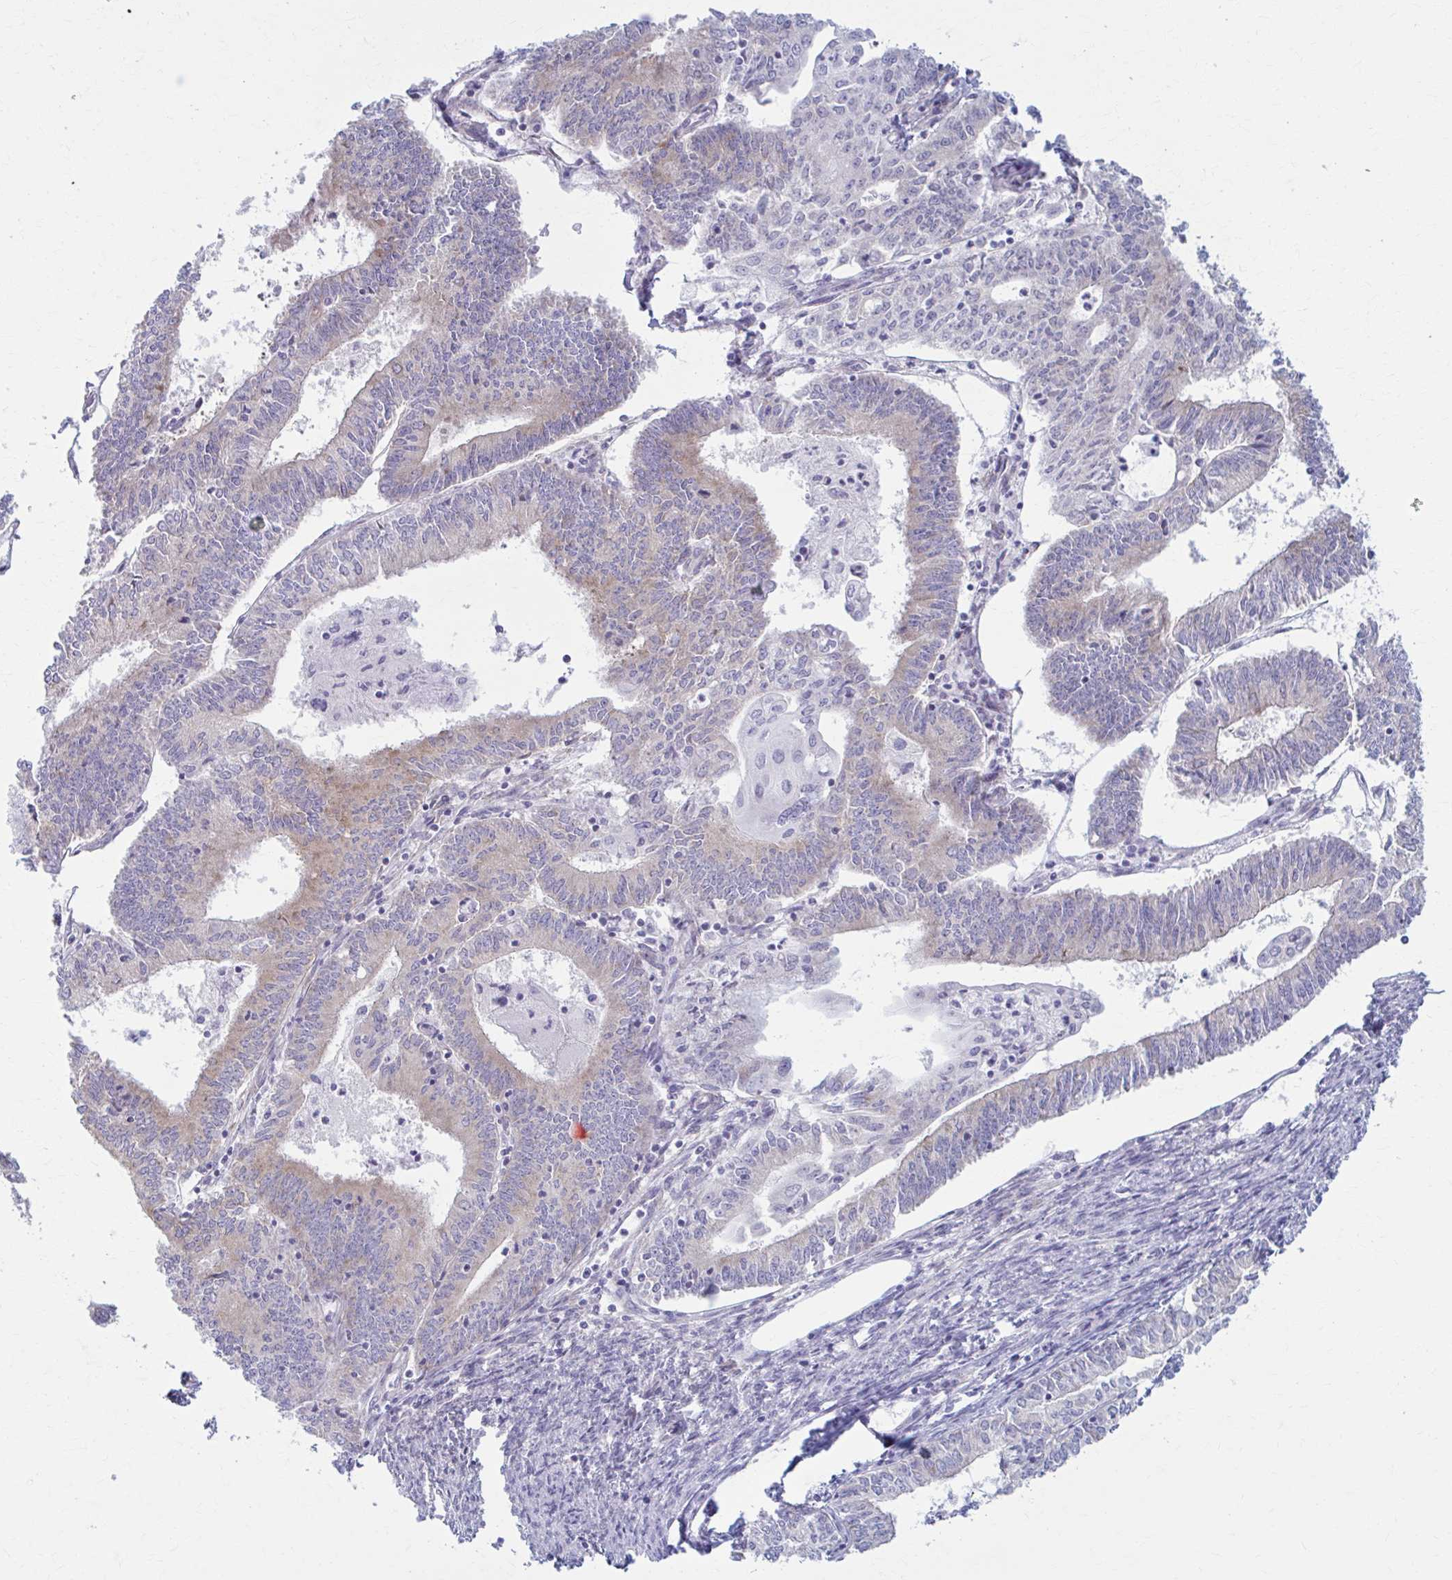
{"staining": {"intensity": "weak", "quantity": "25%-75%", "location": "cytoplasmic/membranous"}, "tissue": "endometrial cancer", "cell_type": "Tumor cells", "image_type": "cancer", "snomed": [{"axis": "morphology", "description": "Adenocarcinoma, NOS"}, {"axis": "topography", "description": "Endometrium"}], "caption": "A micrograph showing weak cytoplasmic/membranous staining in approximately 25%-75% of tumor cells in endometrial cancer (adenocarcinoma), as visualized by brown immunohistochemical staining.", "gene": "PRKRA", "patient": {"sex": "female", "age": 61}}